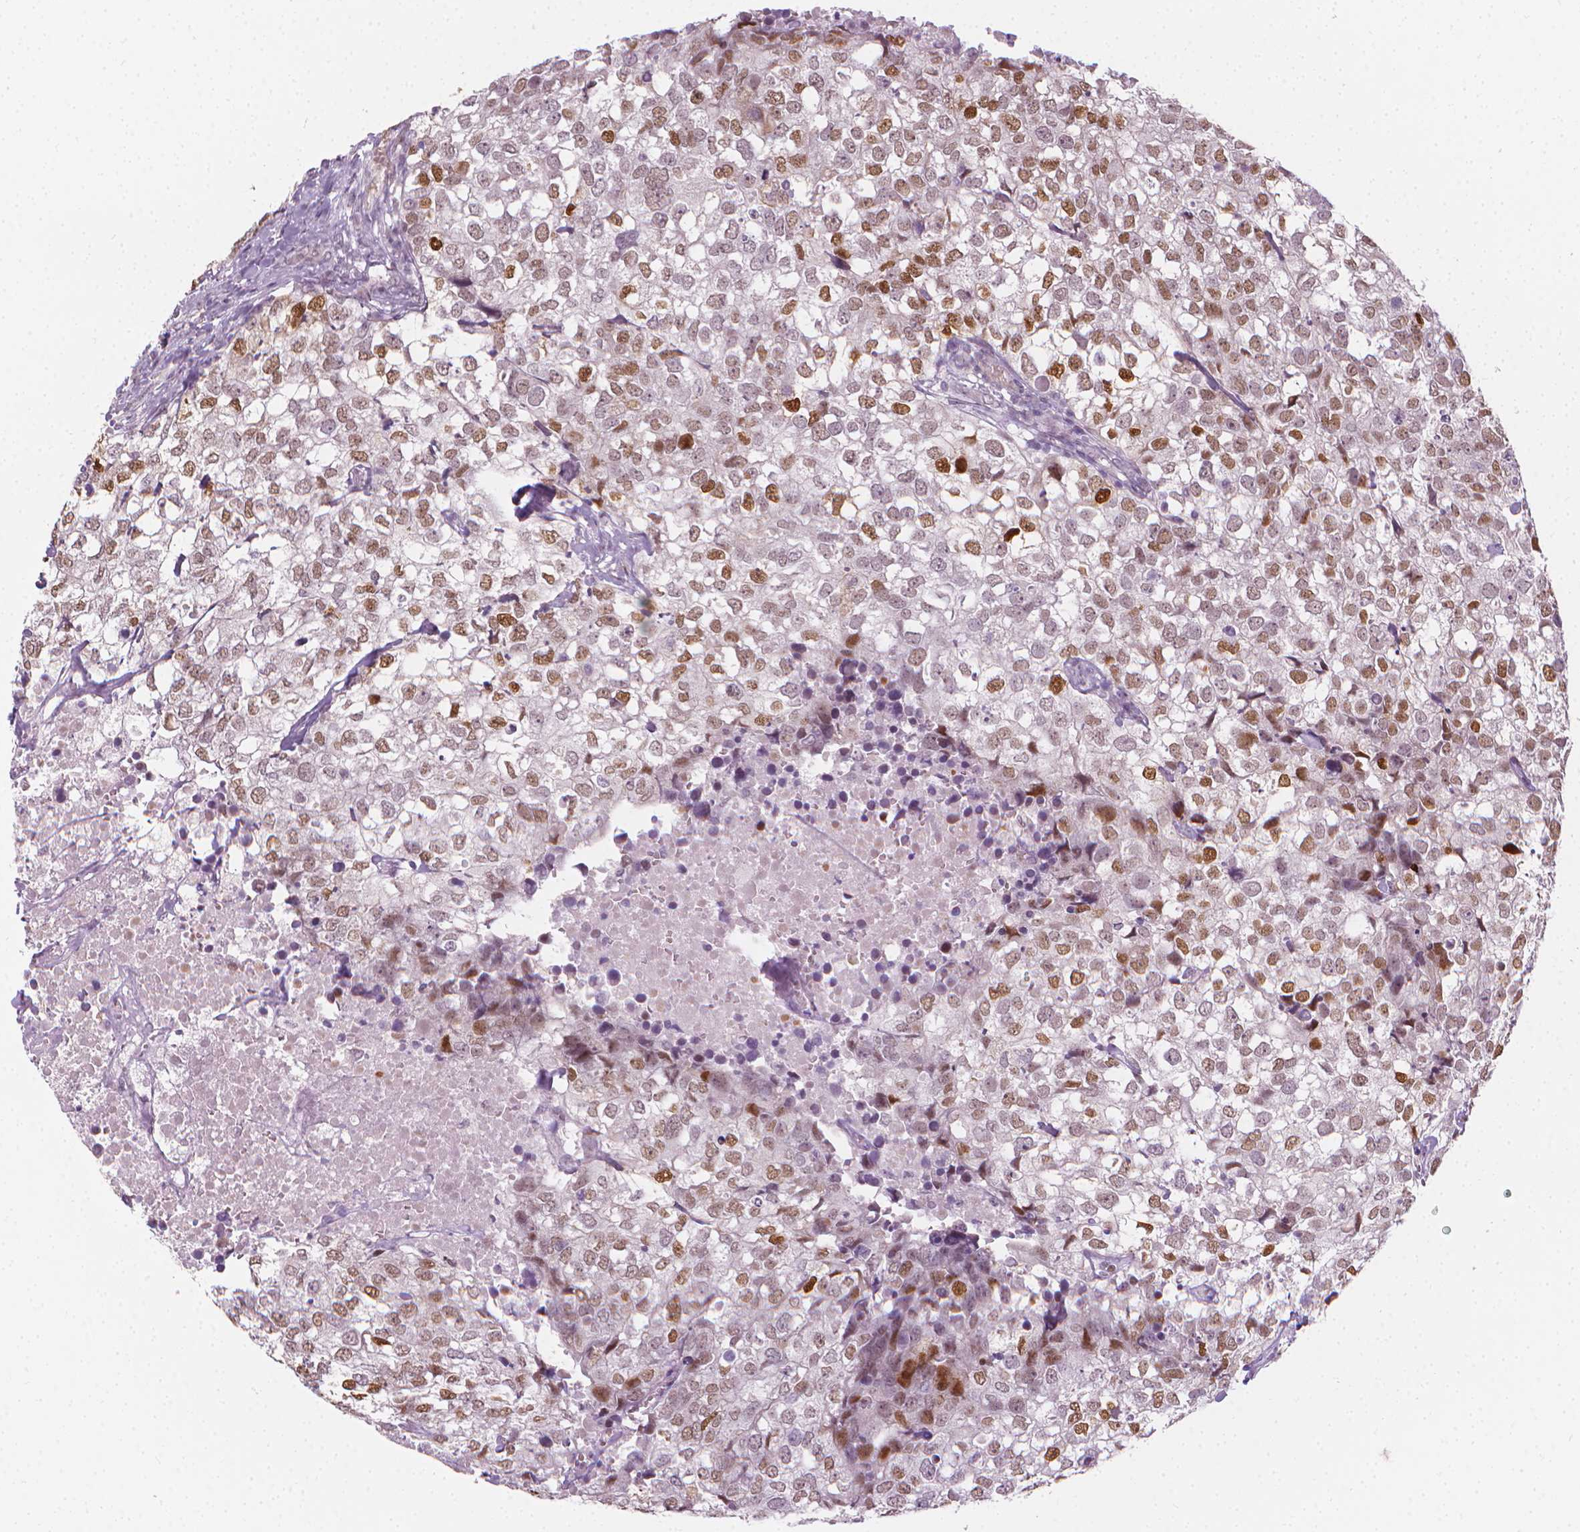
{"staining": {"intensity": "moderate", "quantity": "25%-75%", "location": "nuclear"}, "tissue": "breast cancer", "cell_type": "Tumor cells", "image_type": "cancer", "snomed": [{"axis": "morphology", "description": "Duct carcinoma"}, {"axis": "topography", "description": "Breast"}], "caption": "Tumor cells demonstrate moderate nuclear expression in approximately 25%-75% of cells in breast infiltrating ductal carcinoma.", "gene": "CDKN1C", "patient": {"sex": "female", "age": 30}}